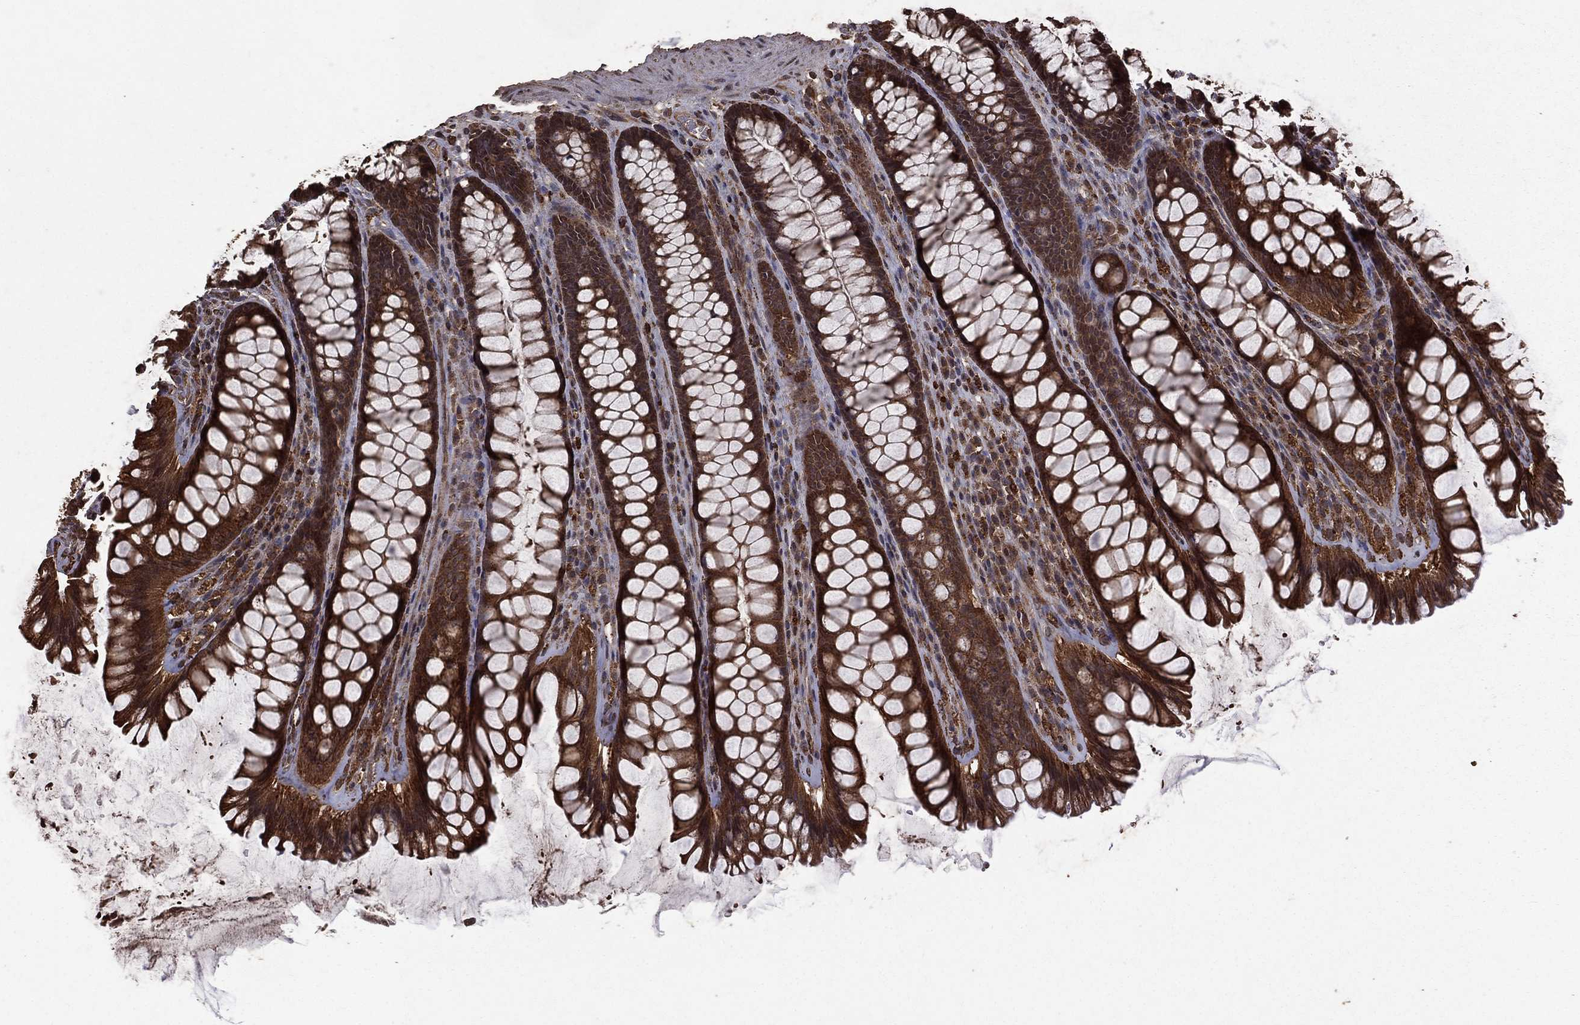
{"staining": {"intensity": "strong", "quantity": ">75%", "location": "cytoplasmic/membranous"}, "tissue": "rectum", "cell_type": "Glandular cells", "image_type": "normal", "snomed": [{"axis": "morphology", "description": "Normal tissue, NOS"}, {"axis": "topography", "description": "Rectum"}], "caption": "An immunohistochemistry photomicrograph of benign tissue is shown. Protein staining in brown labels strong cytoplasmic/membranous positivity in rectum within glandular cells. (DAB (3,3'-diaminobenzidine) = brown stain, brightfield microscopy at high magnification).", "gene": "BIRC6", "patient": {"sex": "male", "age": 72}}